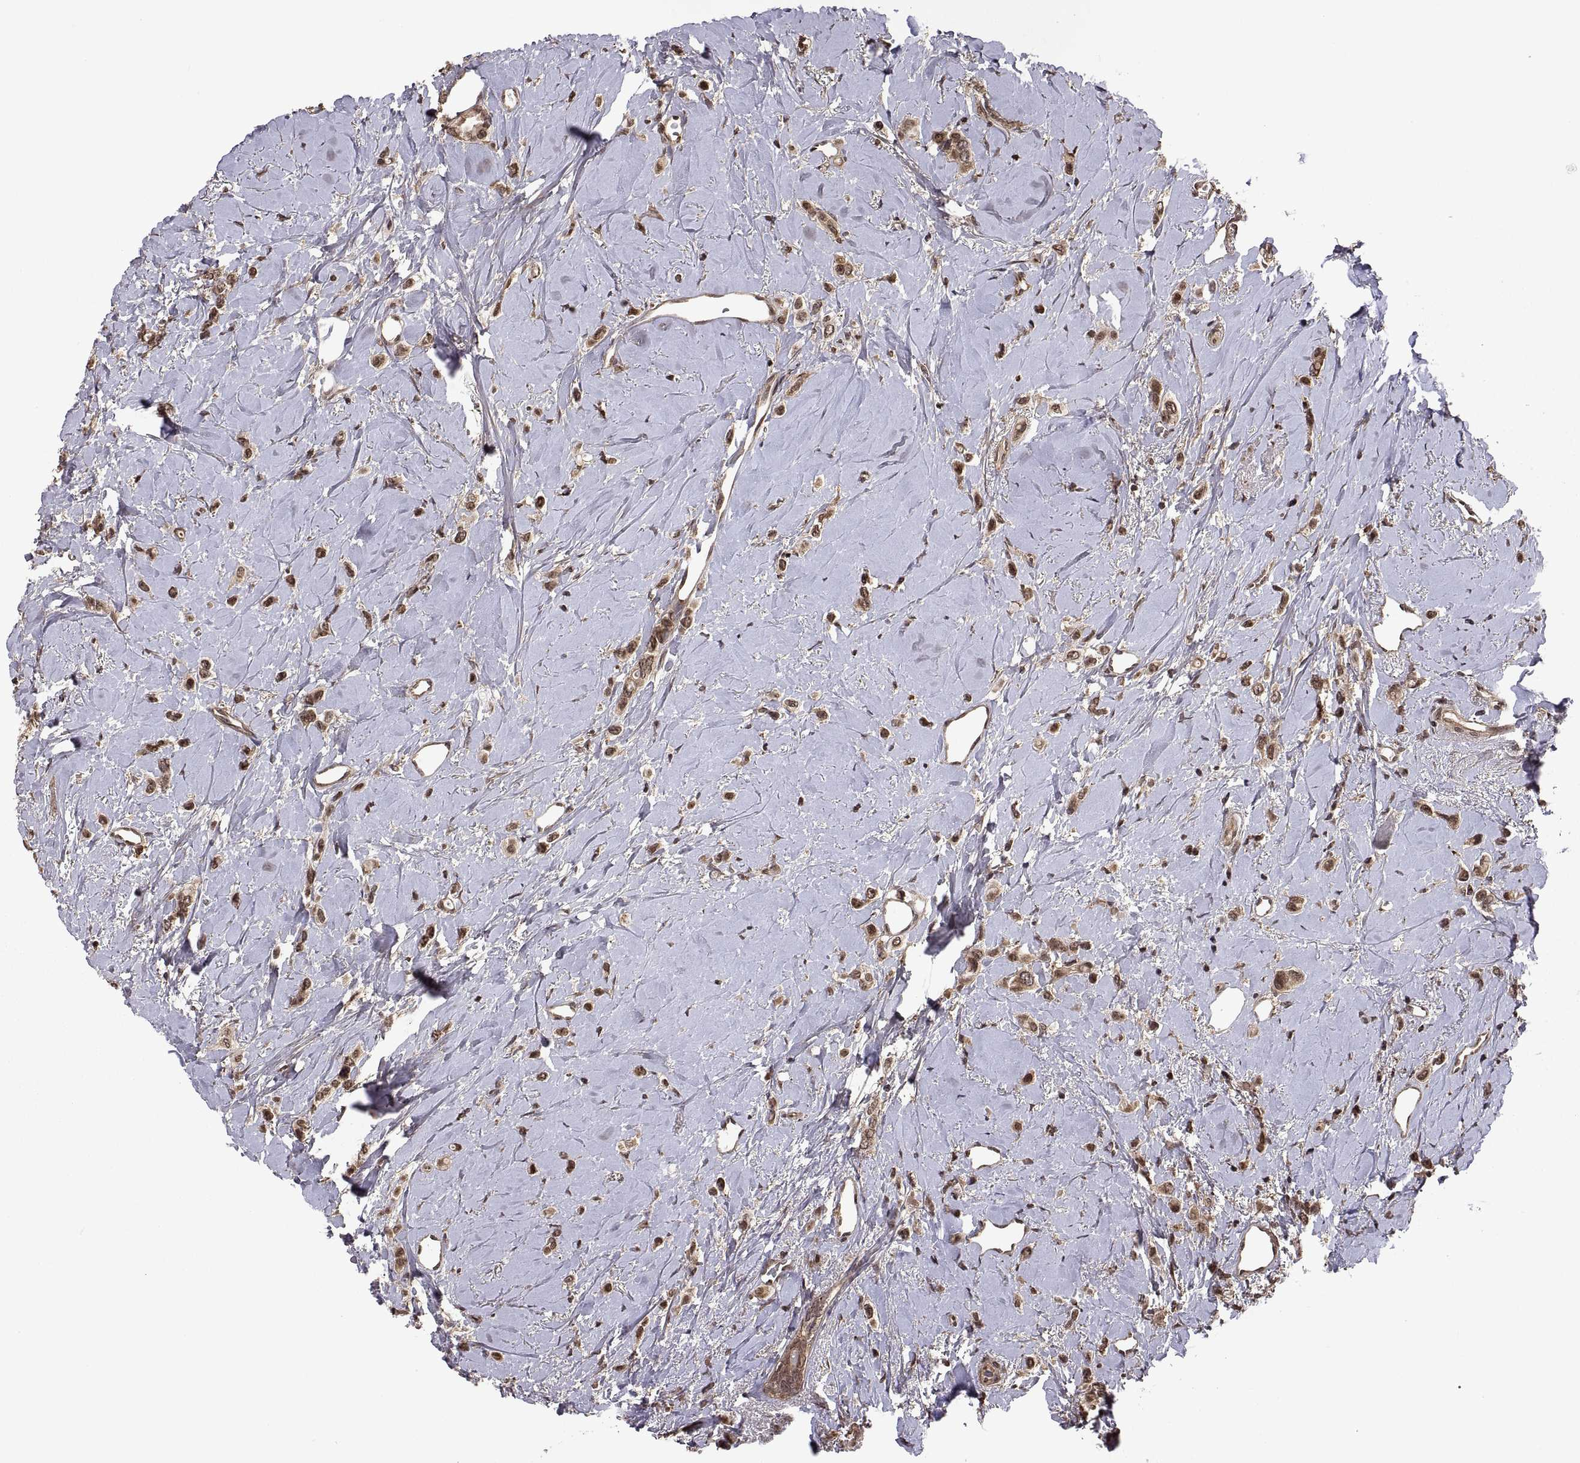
{"staining": {"intensity": "moderate", "quantity": "25%-75%", "location": "cytoplasmic/membranous,nuclear"}, "tissue": "breast cancer", "cell_type": "Tumor cells", "image_type": "cancer", "snomed": [{"axis": "morphology", "description": "Lobular carcinoma"}, {"axis": "topography", "description": "Breast"}], "caption": "Breast lobular carcinoma stained with DAB immunohistochemistry shows medium levels of moderate cytoplasmic/membranous and nuclear expression in approximately 25%-75% of tumor cells. The staining was performed using DAB (3,3'-diaminobenzidine), with brown indicating positive protein expression. Nuclei are stained blue with hematoxylin.", "gene": "ZNRF2", "patient": {"sex": "female", "age": 66}}